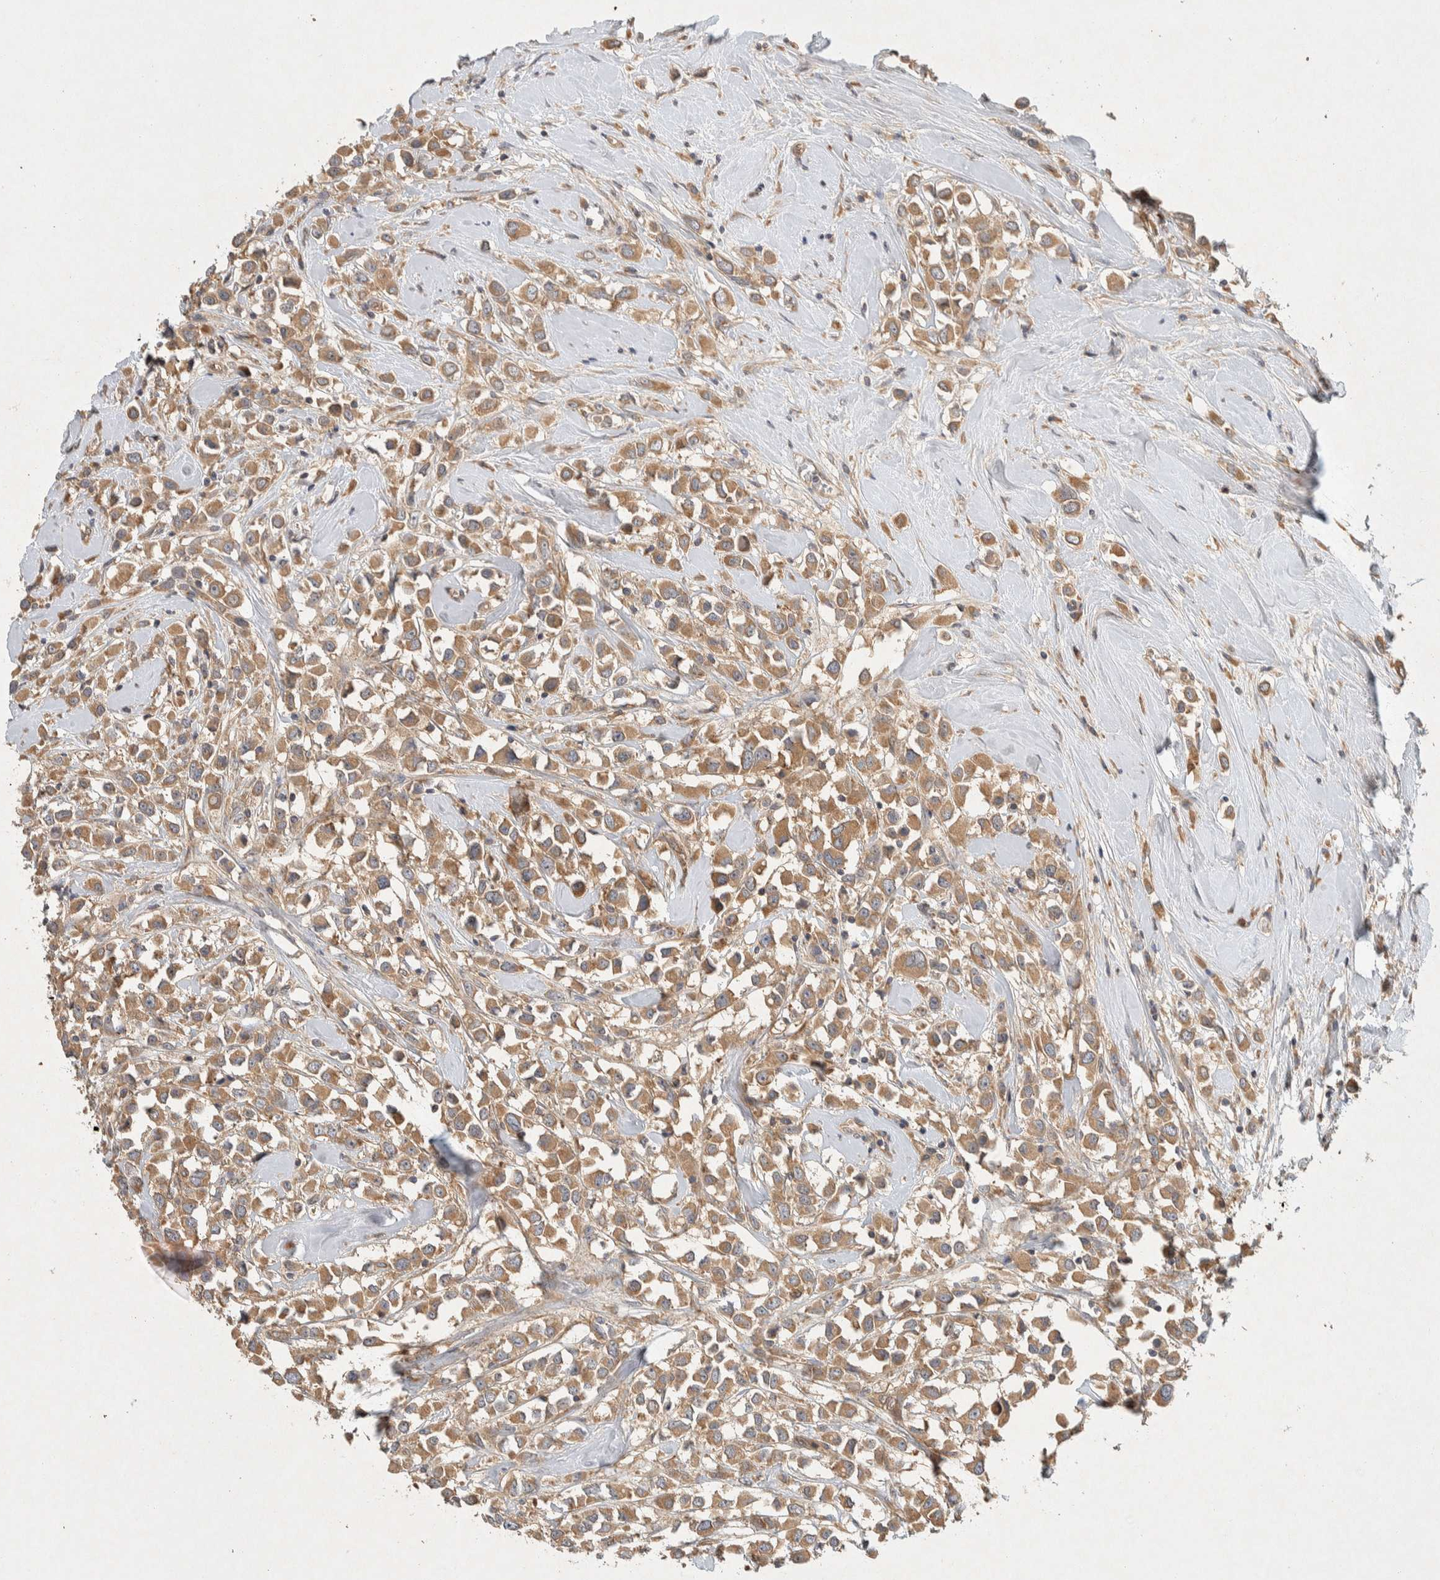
{"staining": {"intensity": "moderate", "quantity": ">75%", "location": "cytoplasmic/membranous"}, "tissue": "breast cancer", "cell_type": "Tumor cells", "image_type": "cancer", "snomed": [{"axis": "morphology", "description": "Duct carcinoma"}, {"axis": "topography", "description": "Breast"}], "caption": "Moderate cytoplasmic/membranous positivity is identified in approximately >75% of tumor cells in intraductal carcinoma (breast). Nuclei are stained in blue.", "gene": "PXK", "patient": {"sex": "female", "age": 61}}